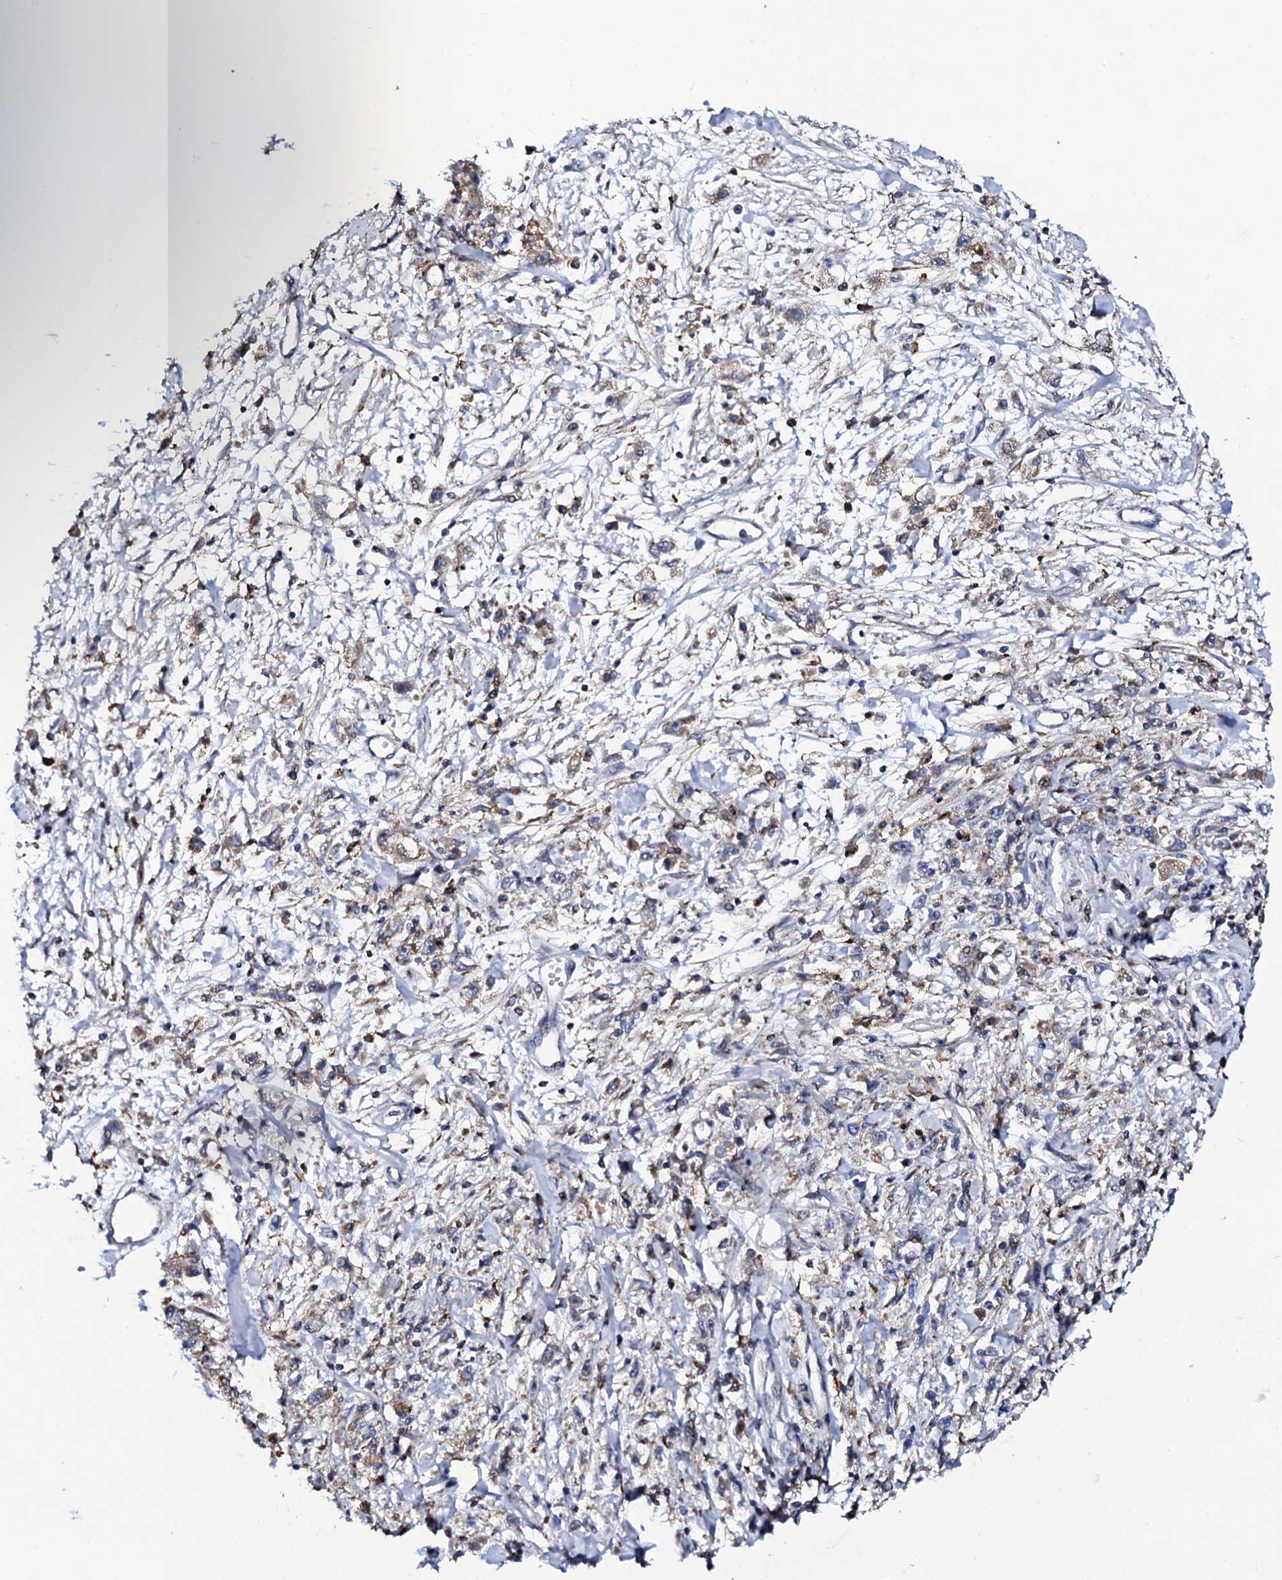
{"staining": {"intensity": "negative", "quantity": "none", "location": "none"}, "tissue": "stomach cancer", "cell_type": "Tumor cells", "image_type": "cancer", "snomed": [{"axis": "morphology", "description": "Adenocarcinoma, NOS"}, {"axis": "topography", "description": "Stomach"}], "caption": "Stomach cancer (adenocarcinoma) was stained to show a protein in brown. There is no significant expression in tumor cells.", "gene": "TCIRG1", "patient": {"sex": "female", "age": 59}}